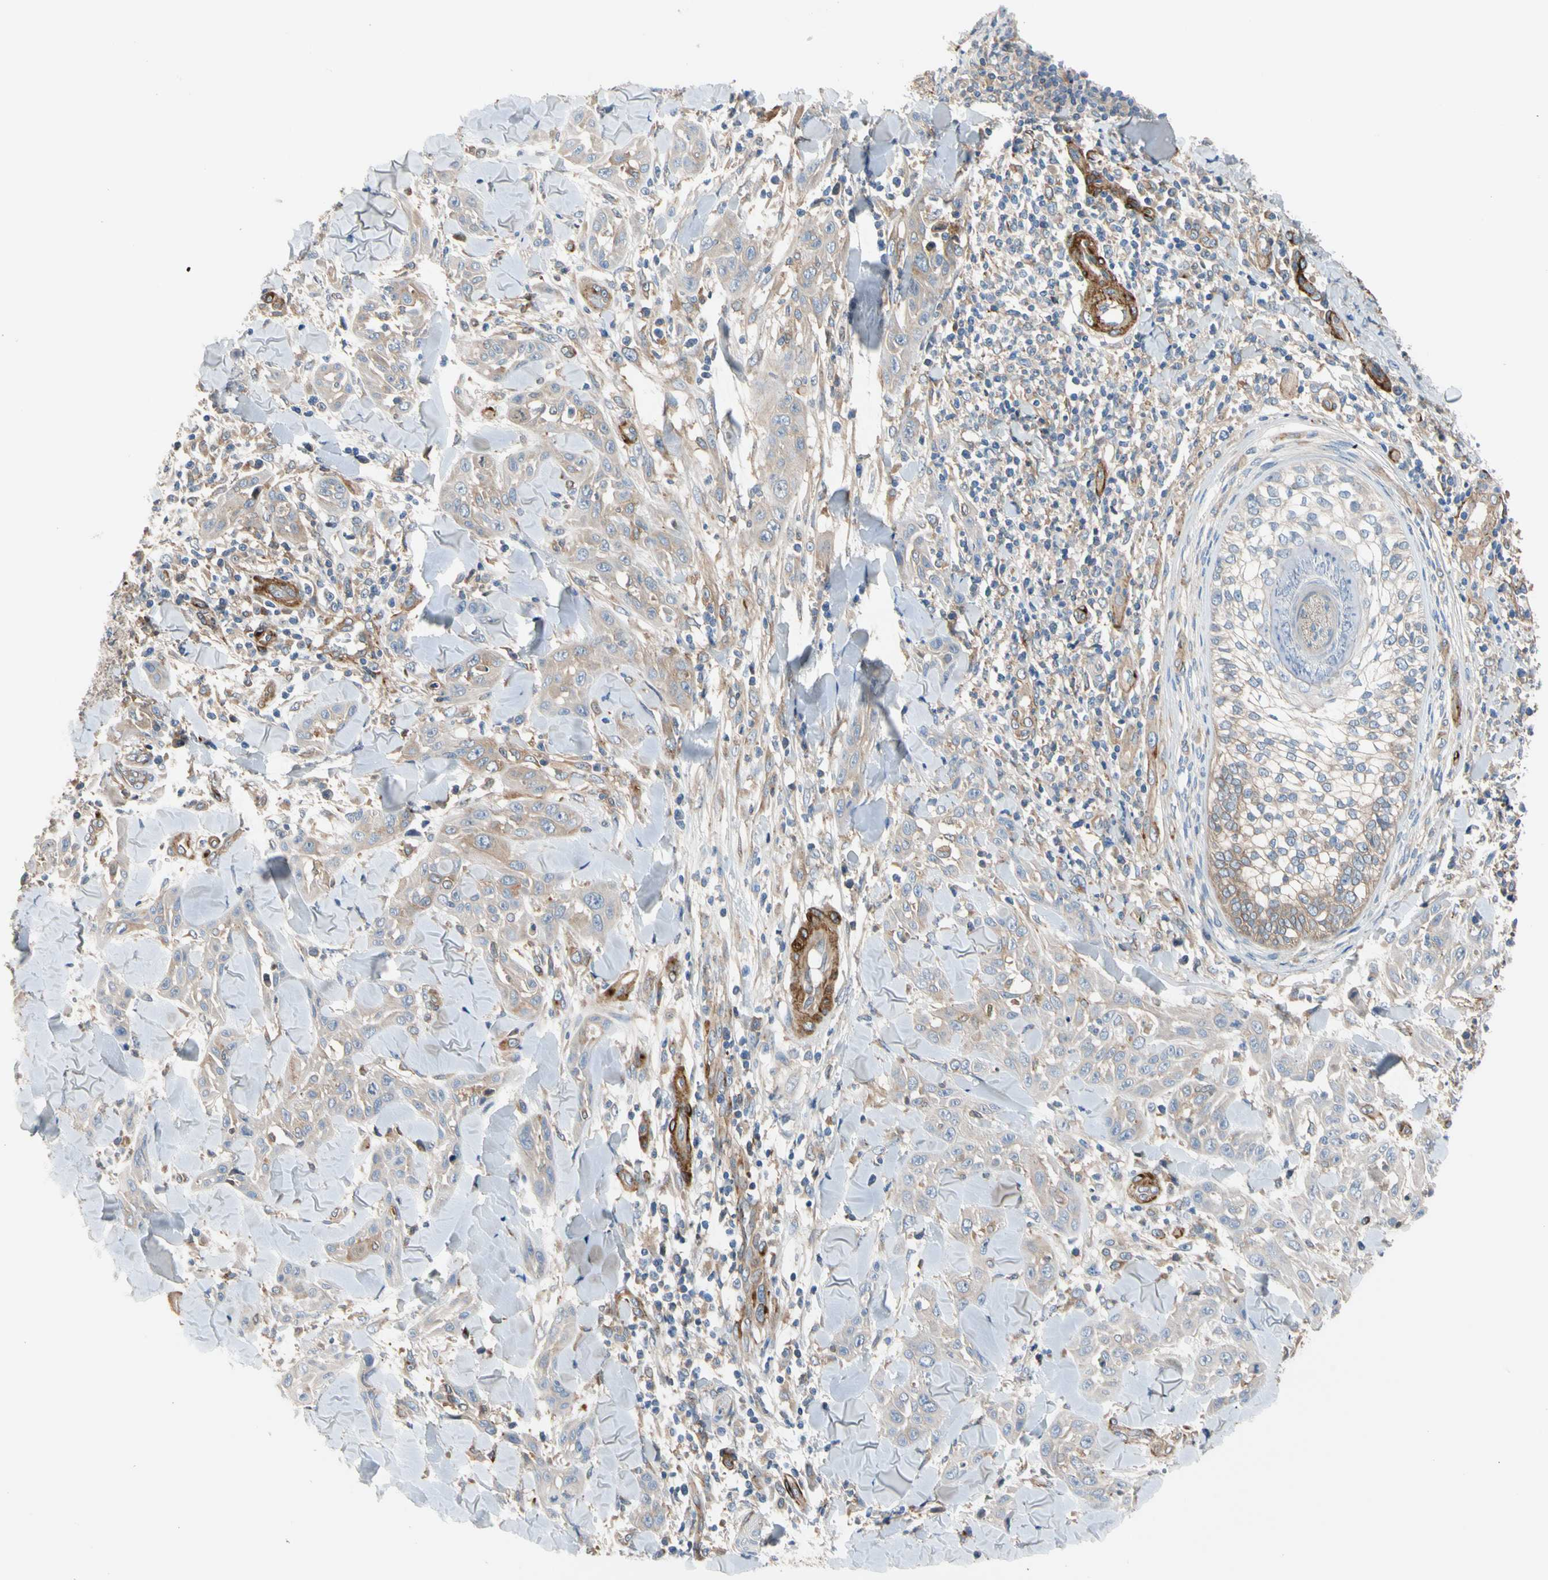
{"staining": {"intensity": "weak", "quantity": "<25%", "location": "cytoplasmic/membranous"}, "tissue": "skin cancer", "cell_type": "Tumor cells", "image_type": "cancer", "snomed": [{"axis": "morphology", "description": "Squamous cell carcinoma, NOS"}, {"axis": "topography", "description": "Skin"}], "caption": "There is no significant staining in tumor cells of squamous cell carcinoma (skin). (DAB immunohistochemistry with hematoxylin counter stain).", "gene": "ENTREP3", "patient": {"sex": "male", "age": 24}}